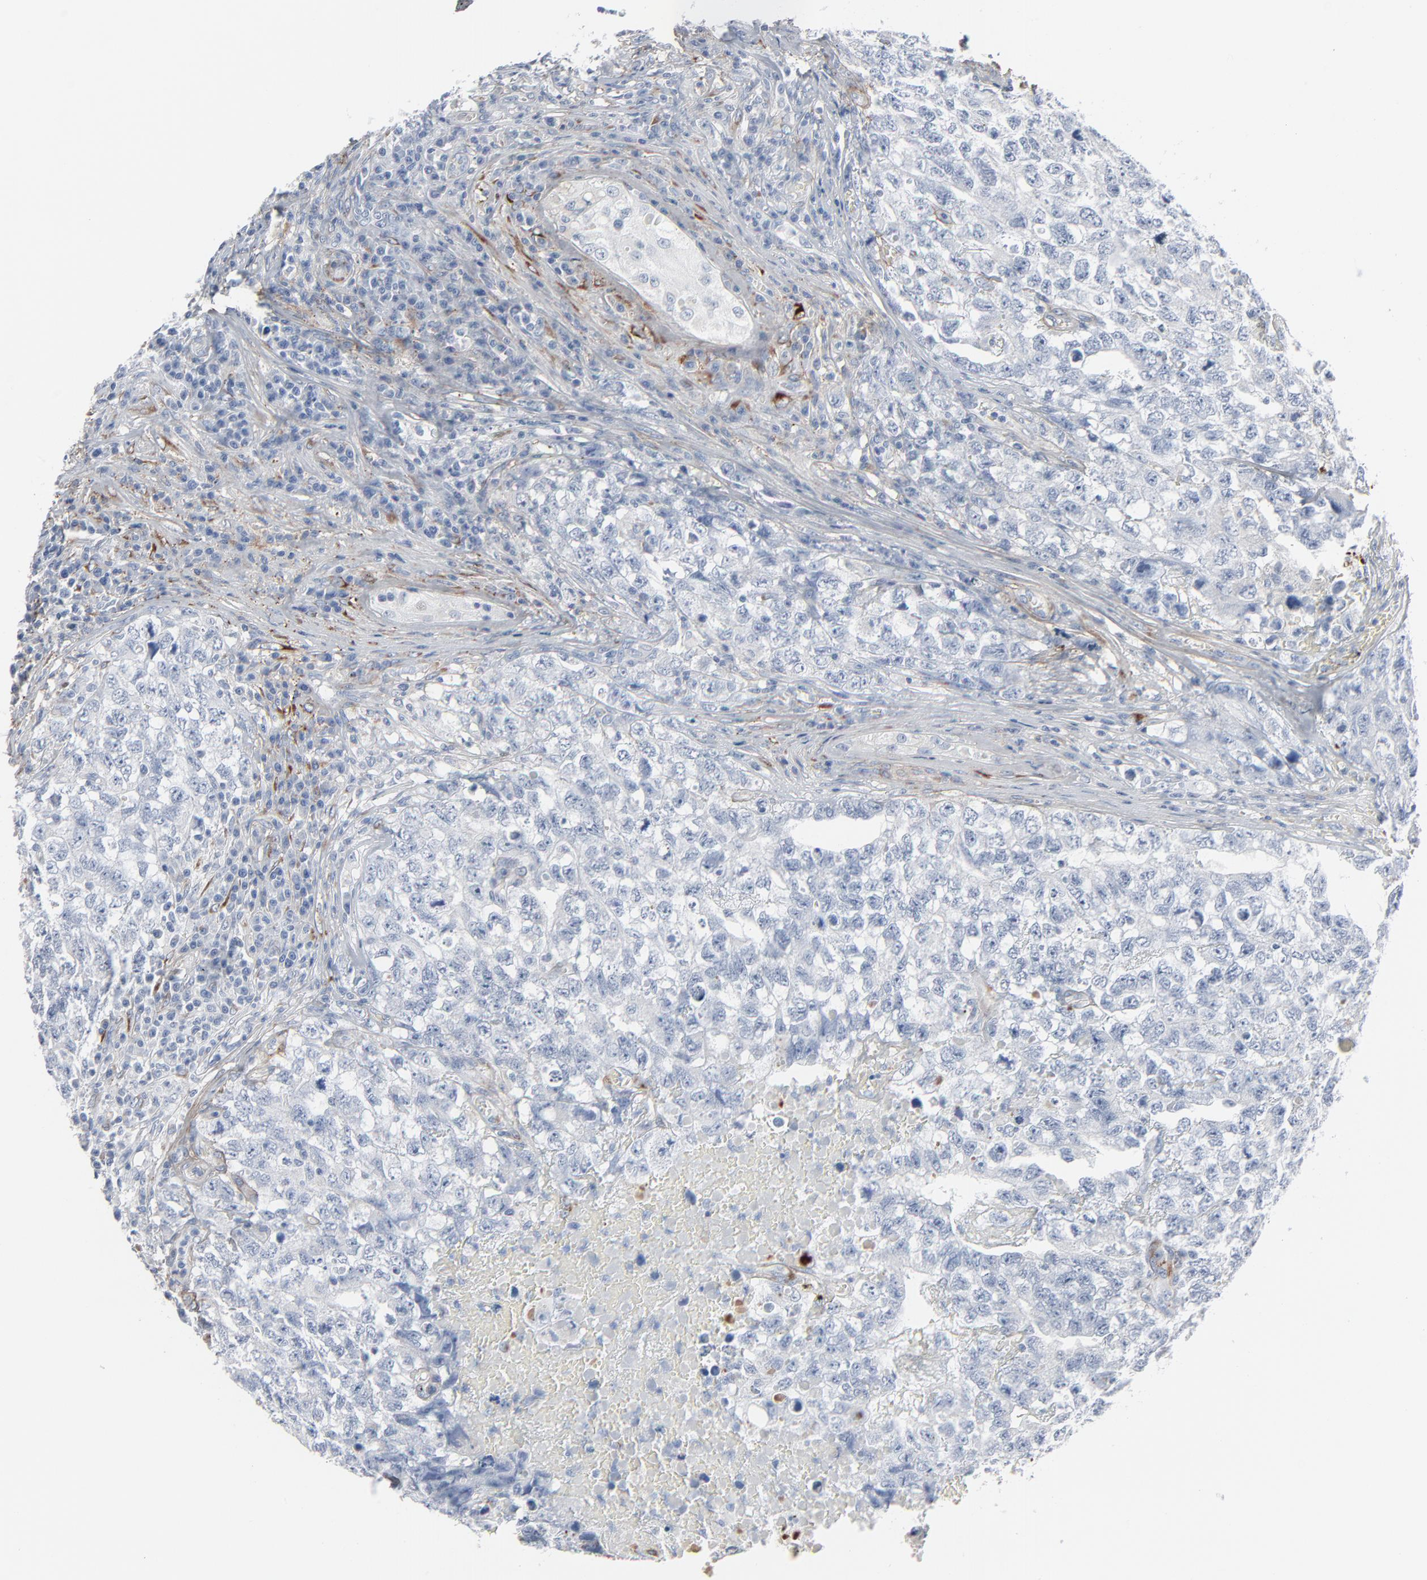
{"staining": {"intensity": "negative", "quantity": "none", "location": "none"}, "tissue": "testis cancer", "cell_type": "Tumor cells", "image_type": "cancer", "snomed": [{"axis": "morphology", "description": "Carcinoma, Embryonal, NOS"}, {"axis": "topography", "description": "Testis"}], "caption": "A high-resolution image shows immunohistochemistry (IHC) staining of testis cancer (embryonal carcinoma), which displays no significant staining in tumor cells.", "gene": "BGN", "patient": {"sex": "male", "age": 31}}